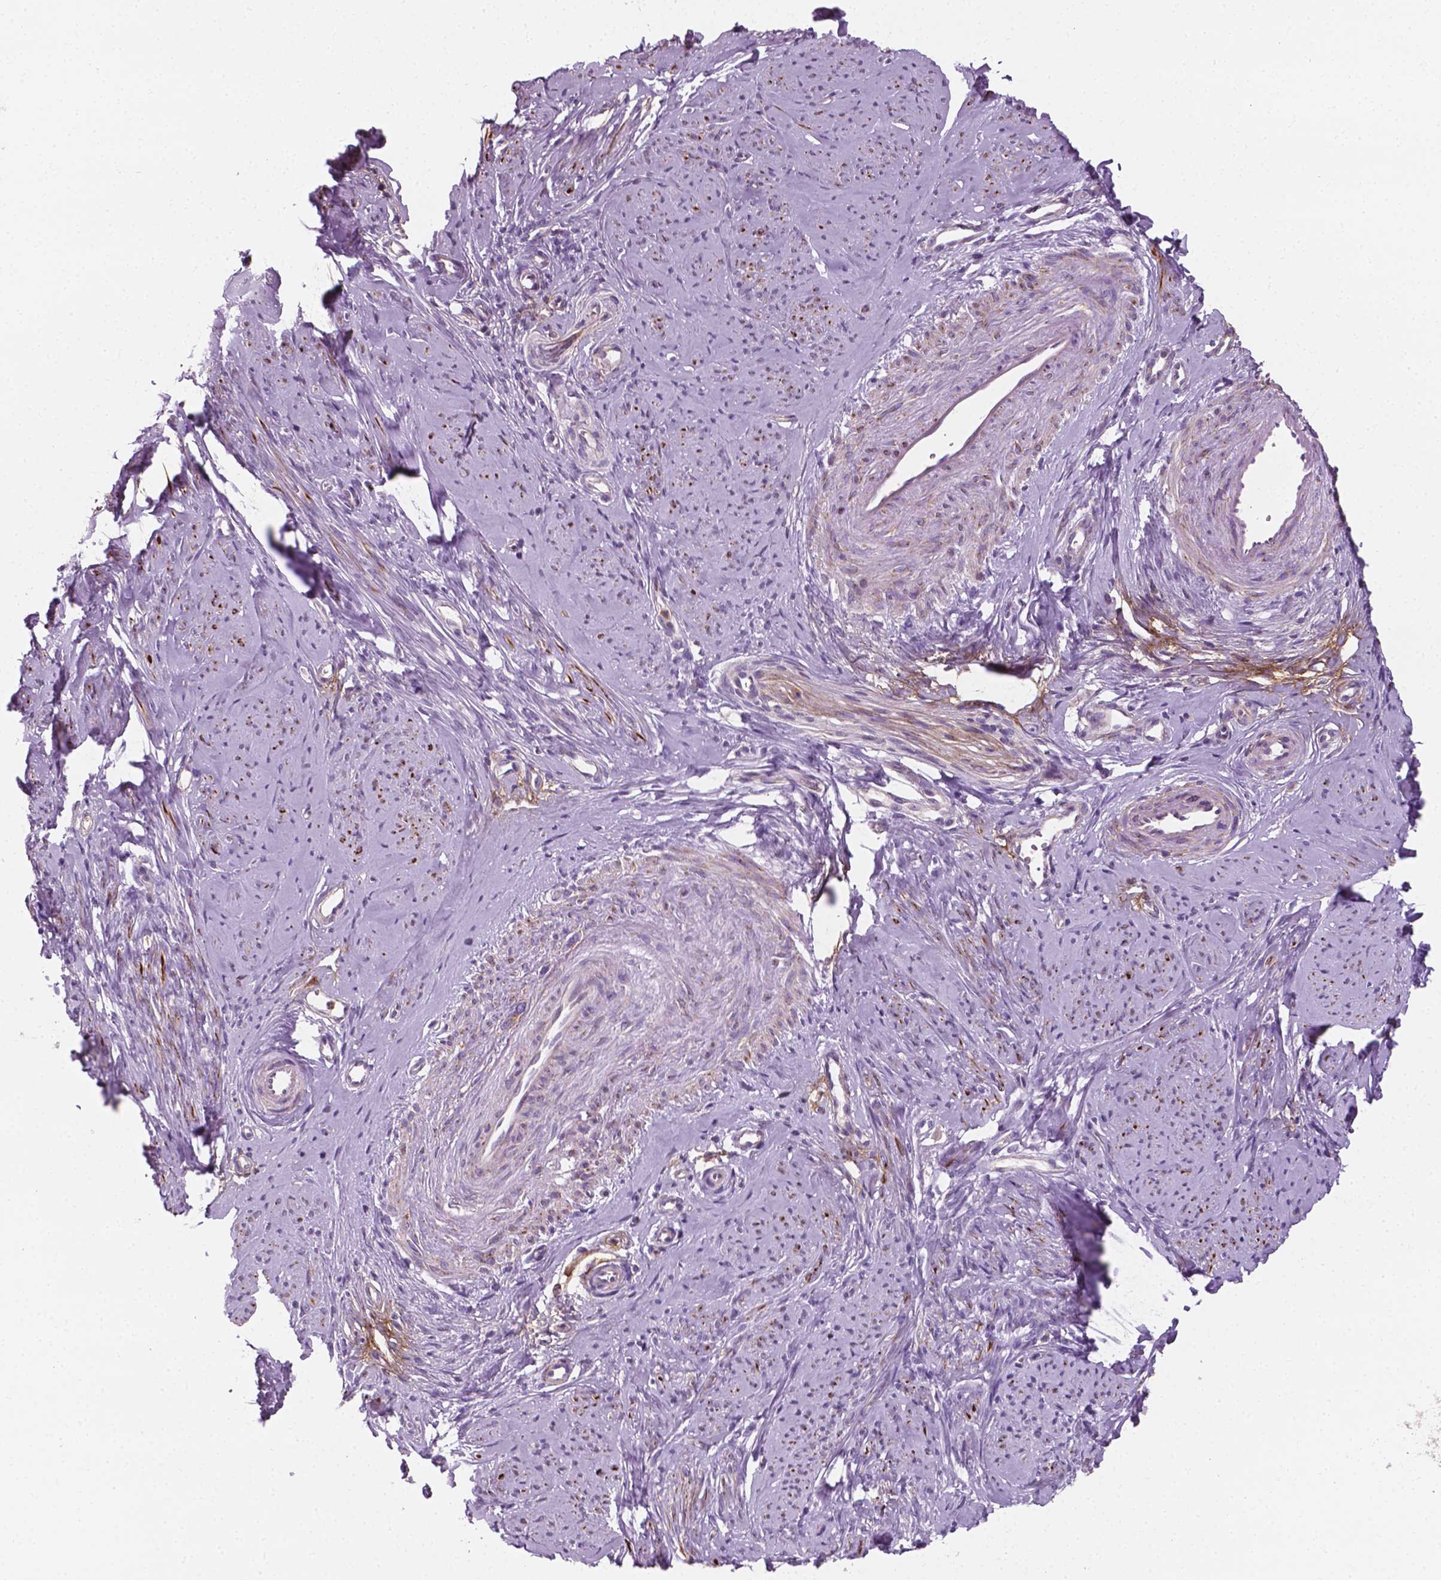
{"staining": {"intensity": "strong", "quantity": "25%-75%", "location": "cytoplasmic/membranous"}, "tissue": "smooth muscle", "cell_type": "Smooth muscle cells", "image_type": "normal", "snomed": [{"axis": "morphology", "description": "Normal tissue, NOS"}, {"axis": "topography", "description": "Smooth muscle"}], "caption": "Immunohistochemistry staining of unremarkable smooth muscle, which exhibits high levels of strong cytoplasmic/membranous expression in about 25%-75% of smooth muscle cells indicating strong cytoplasmic/membranous protein staining. The staining was performed using DAB (brown) for protein detection and nuclei were counterstained in hematoxylin (blue).", "gene": "PTX3", "patient": {"sex": "female", "age": 48}}